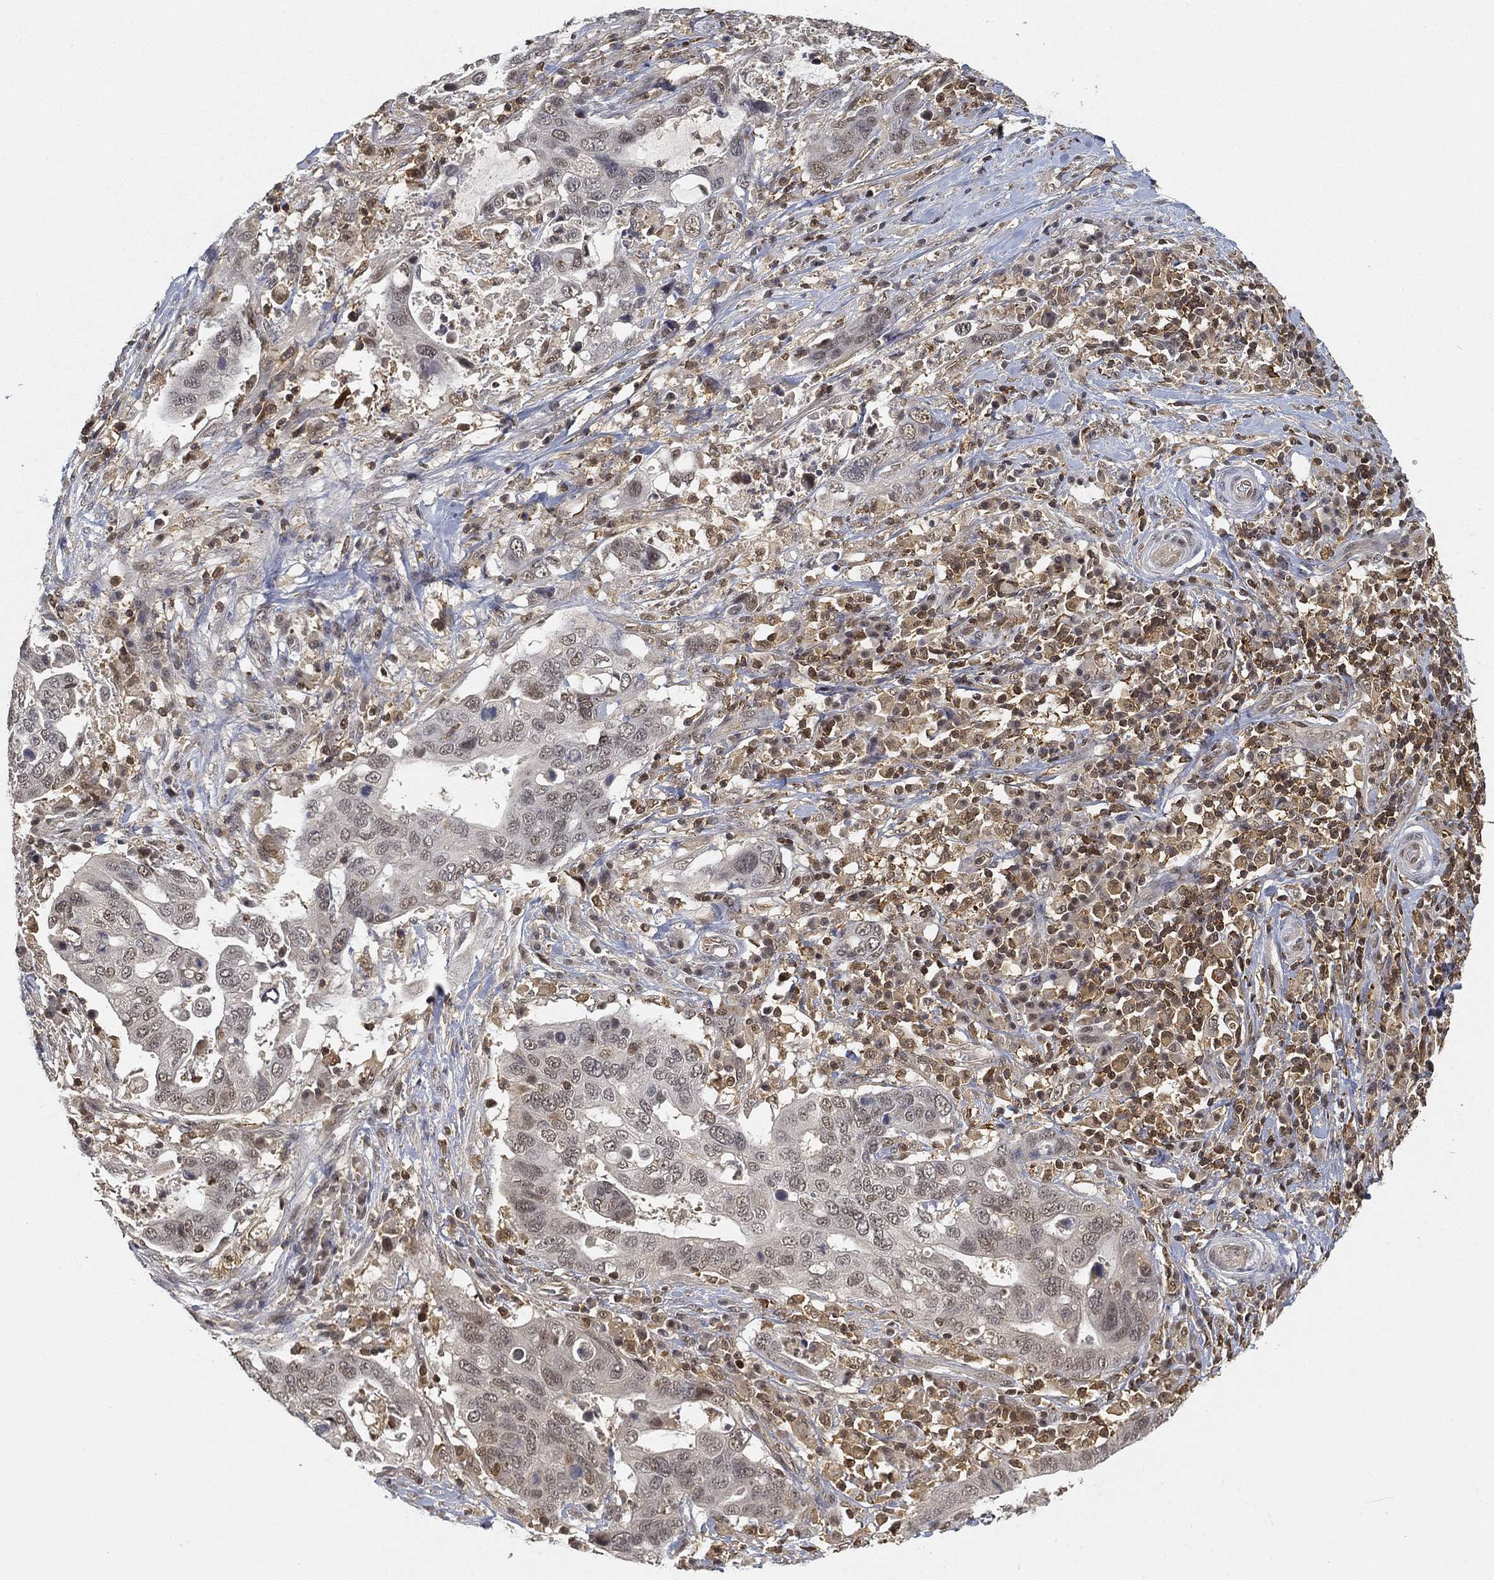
{"staining": {"intensity": "negative", "quantity": "none", "location": "none"}, "tissue": "stomach cancer", "cell_type": "Tumor cells", "image_type": "cancer", "snomed": [{"axis": "morphology", "description": "Adenocarcinoma, NOS"}, {"axis": "topography", "description": "Stomach"}], "caption": "Human stomach adenocarcinoma stained for a protein using immunohistochemistry displays no expression in tumor cells.", "gene": "WDR26", "patient": {"sex": "male", "age": 54}}